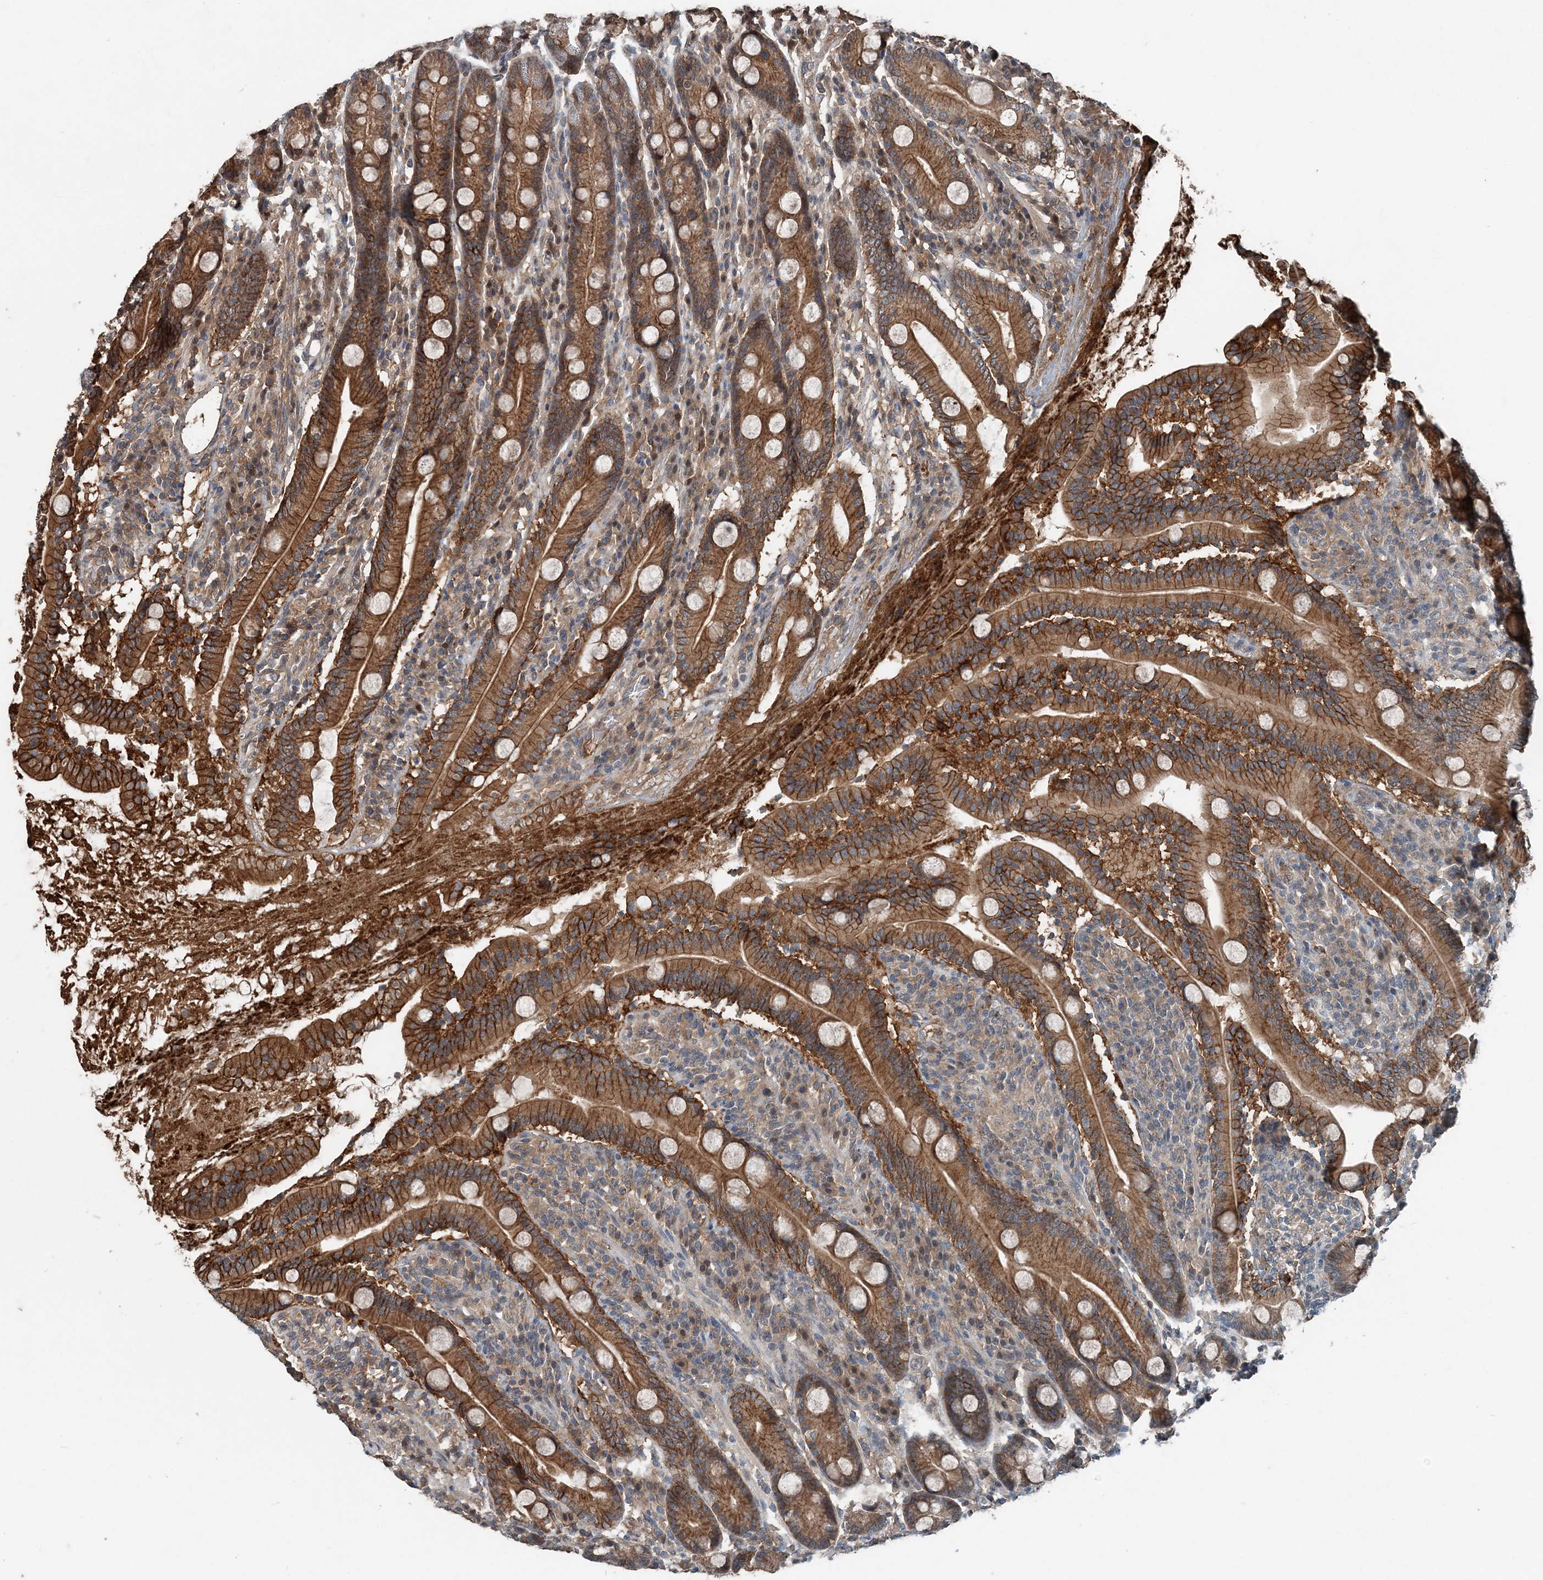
{"staining": {"intensity": "strong", "quantity": ">75%", "location": "cytoplasmic/membranous"}, "tissue": "duodenum", "cell_type": "Glandular cells", "image_type": "normal", "snomed": [{"axis": "morphology", "description": "Normal tissue, NOS"}, {"axis": "topography", "description": "Duodenum"}], "caption": "Immunohistochemical staining of unremarkable human duodenum demonstrates high levels of strong cytoplasmic/membranous staining in about >75% of glandular cells.", "gene": "SMPD3", "patient": {"sex": "male", "age": 35}}